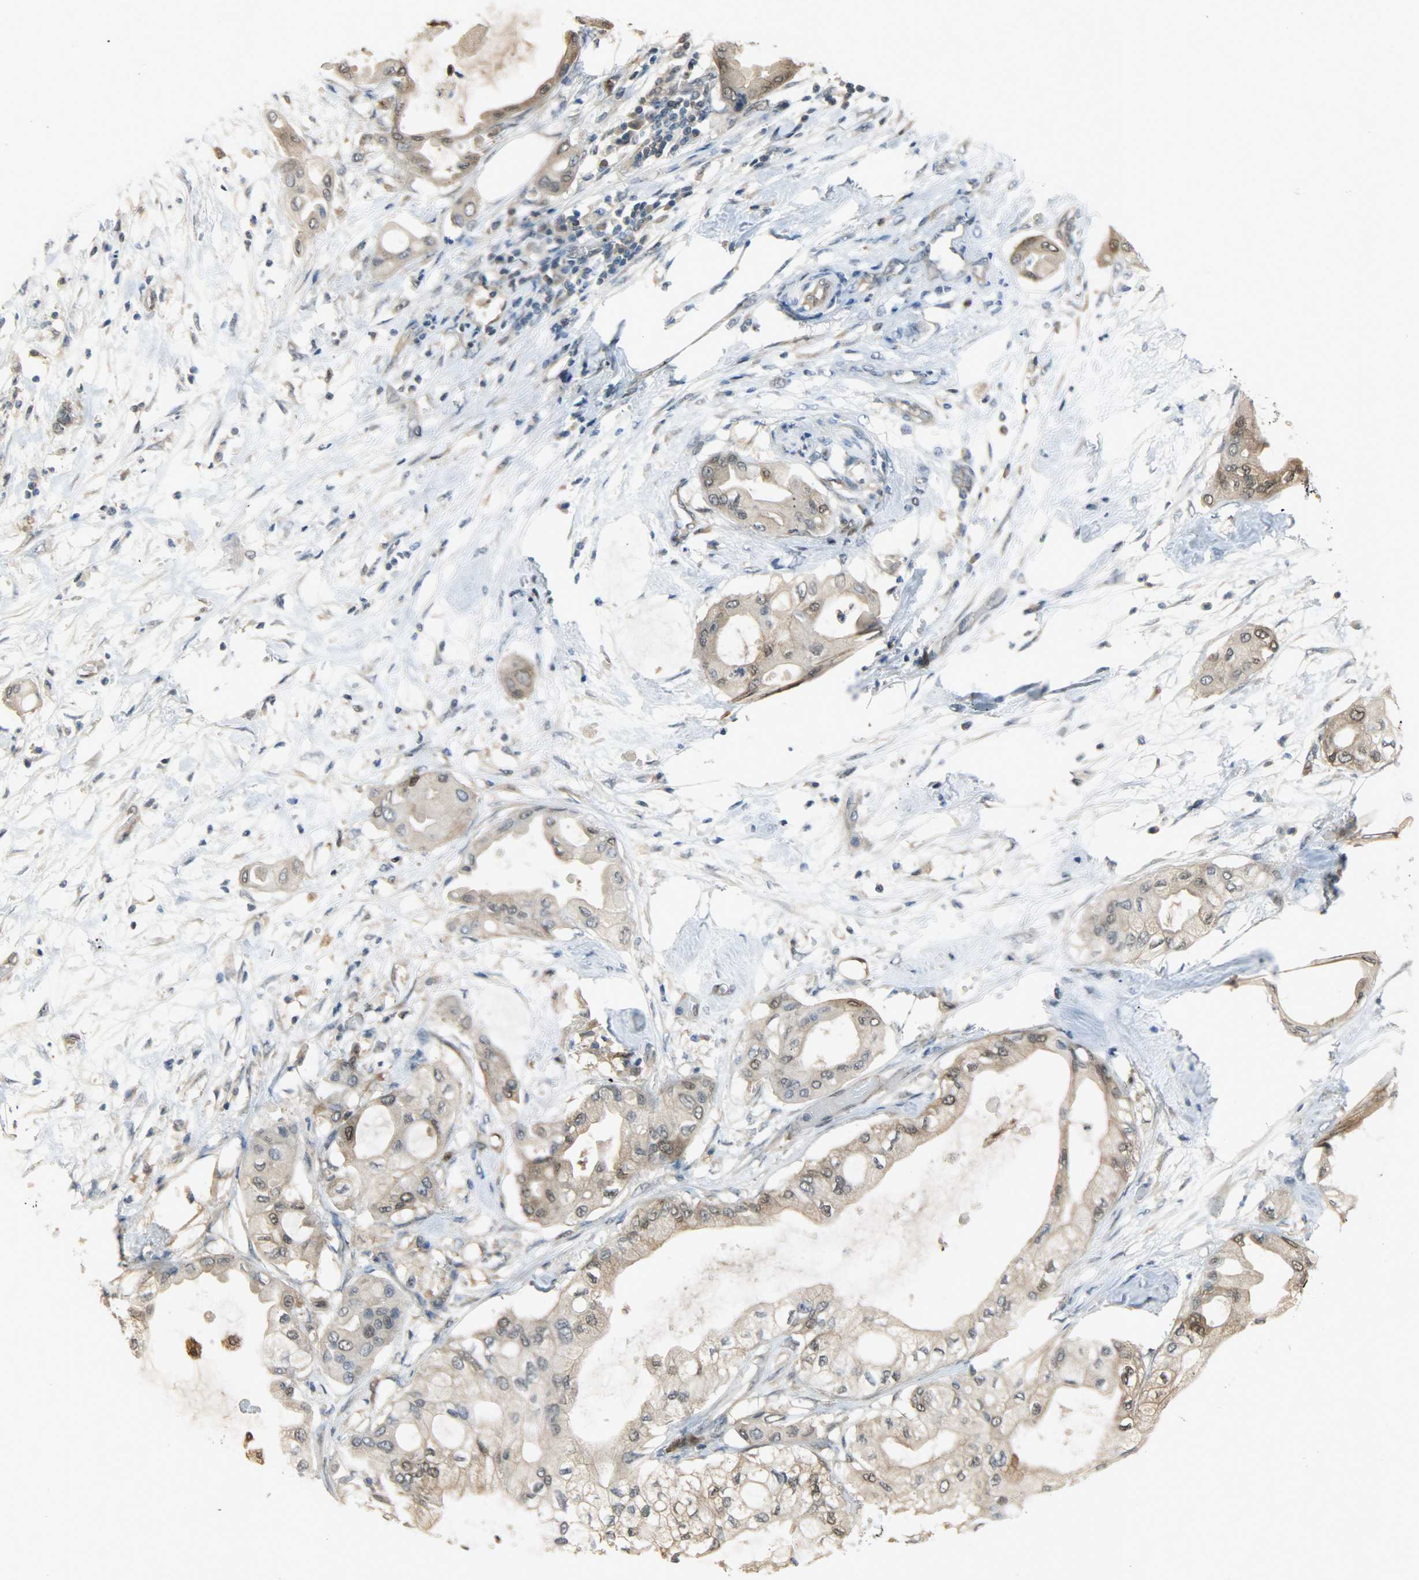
{"staining": {"intensity": "moderate", "quantity": ">75%", "location": "cytoplasmic/membranous,nuclear"}, "tissue": "pancreatic cancer", "cell_type": "Tumor cells", "image_type": "cancer", "snomed": [{"axis": "morphology", "description": "Adenocarcinoma, NOS"}, {"axis": "morphology", "description": "Adenocarcinoma, metastatic, NOS"}, {"axis": "topography", "description": "Lymph node"}, {"axis": "topography", "description": "Pancreas"}, {"axis": "topography", "description": "Duodenum"}], "caption": "An IHC image of neoplastic tissue is shown. Protein staining in brown highlights moderate cytoplasmic/membranous and nuclear positivity in metastatic adenocarcinoma (pancreatic) within tumor cells.", "gene": "EIF4EBP1", "patient": {"sex": "female", "age": 64}}